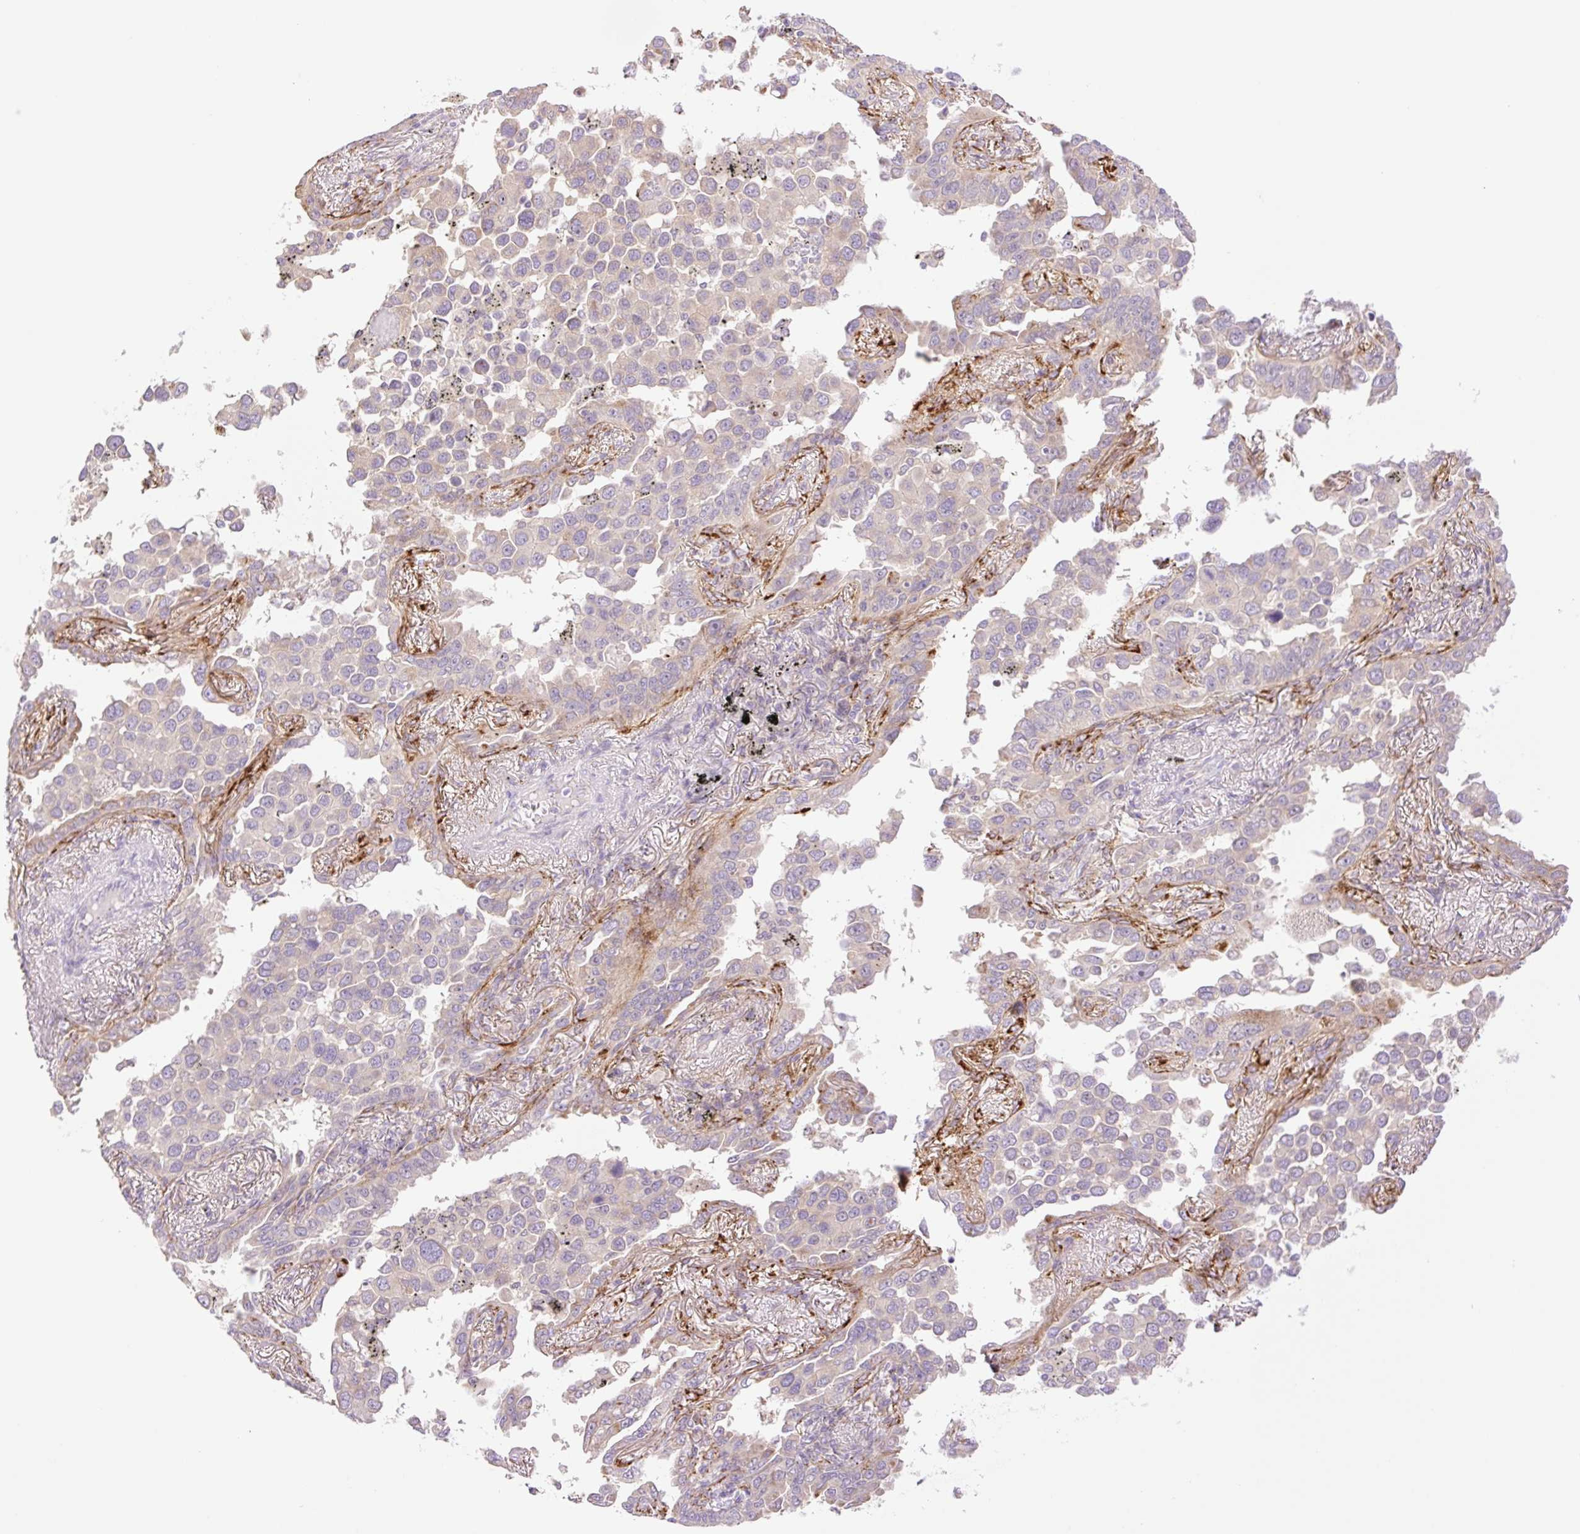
{"staining": {"intensity": "negative", "quantity": "none", "location": "none"}, "tissue": "lung cancer", "cell_type": "Tumor cells", "image_type": "cancer", "snomed": [{"axis": "morphology", "description": "Adenocarcinoma, NOS"}, {"axis": "topography", "description": "Lung"}], "caption": "Immunohistochemistry (IHC) image of lung adenocarcinoma stained for a protein (brown), which shows no expression in tumor cells.", "gene": "COL5A1", "patient": {"sex": "male", "age": 67}}